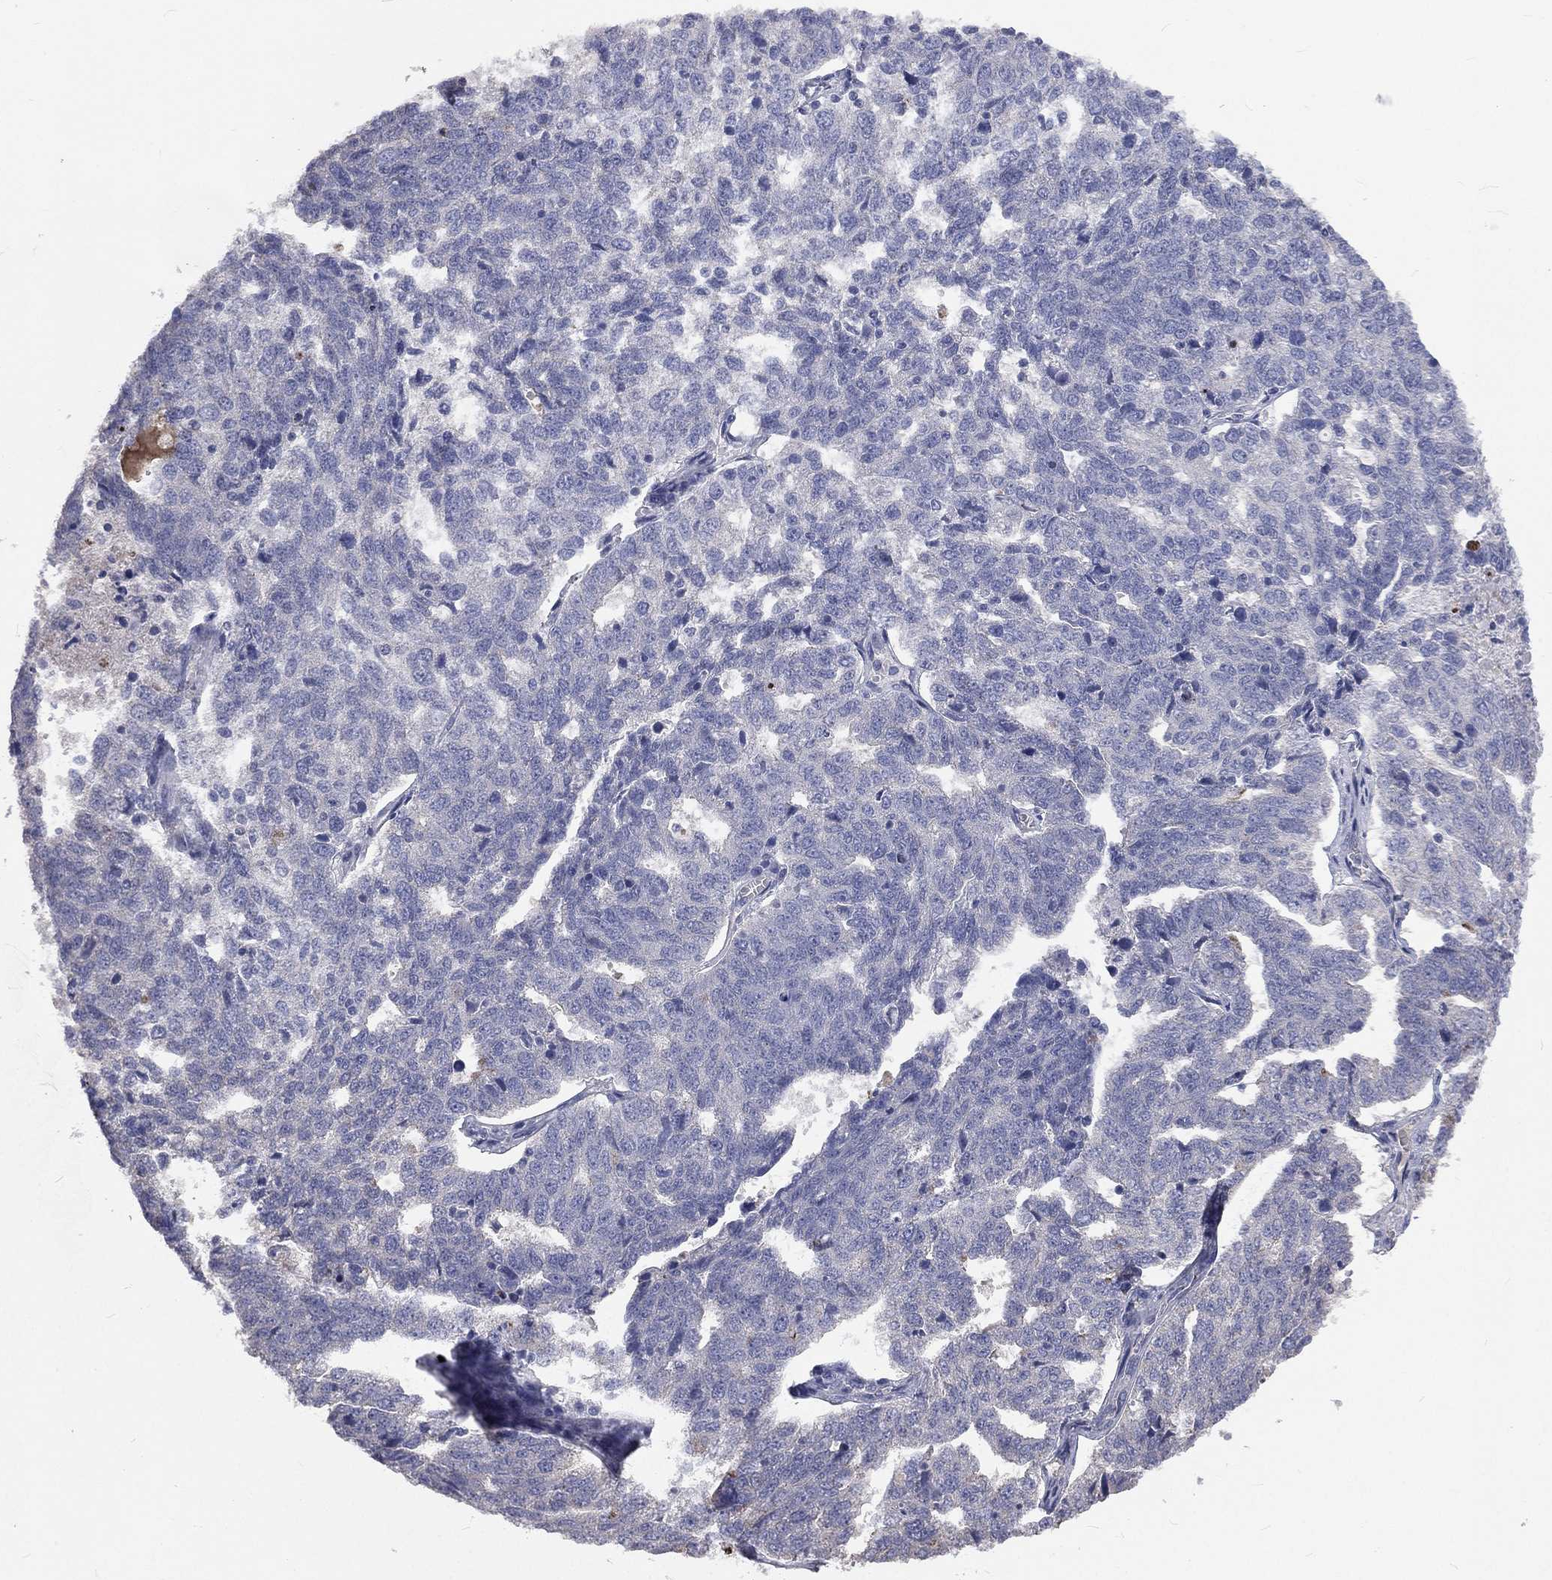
{"staining": {"intensity": "negative", "quantity": "none", "location": "none"}, "tissue": "ovarian cancer", "cell_type": "Tumor cells", "image_type": "cancer", "snomed": [{"axis": "morphology", "description": "Cystadenocarcinoma, serous, NOS"}, {"axis": "topography", "description": "Ovary"}], "caption": "The photomicrograph exhibits no significant positivity in tumor cells of ovarian serous cystadenocarcinoma.", "gene": "CROCC", "patient": {"sex": "female", "age": 71}}